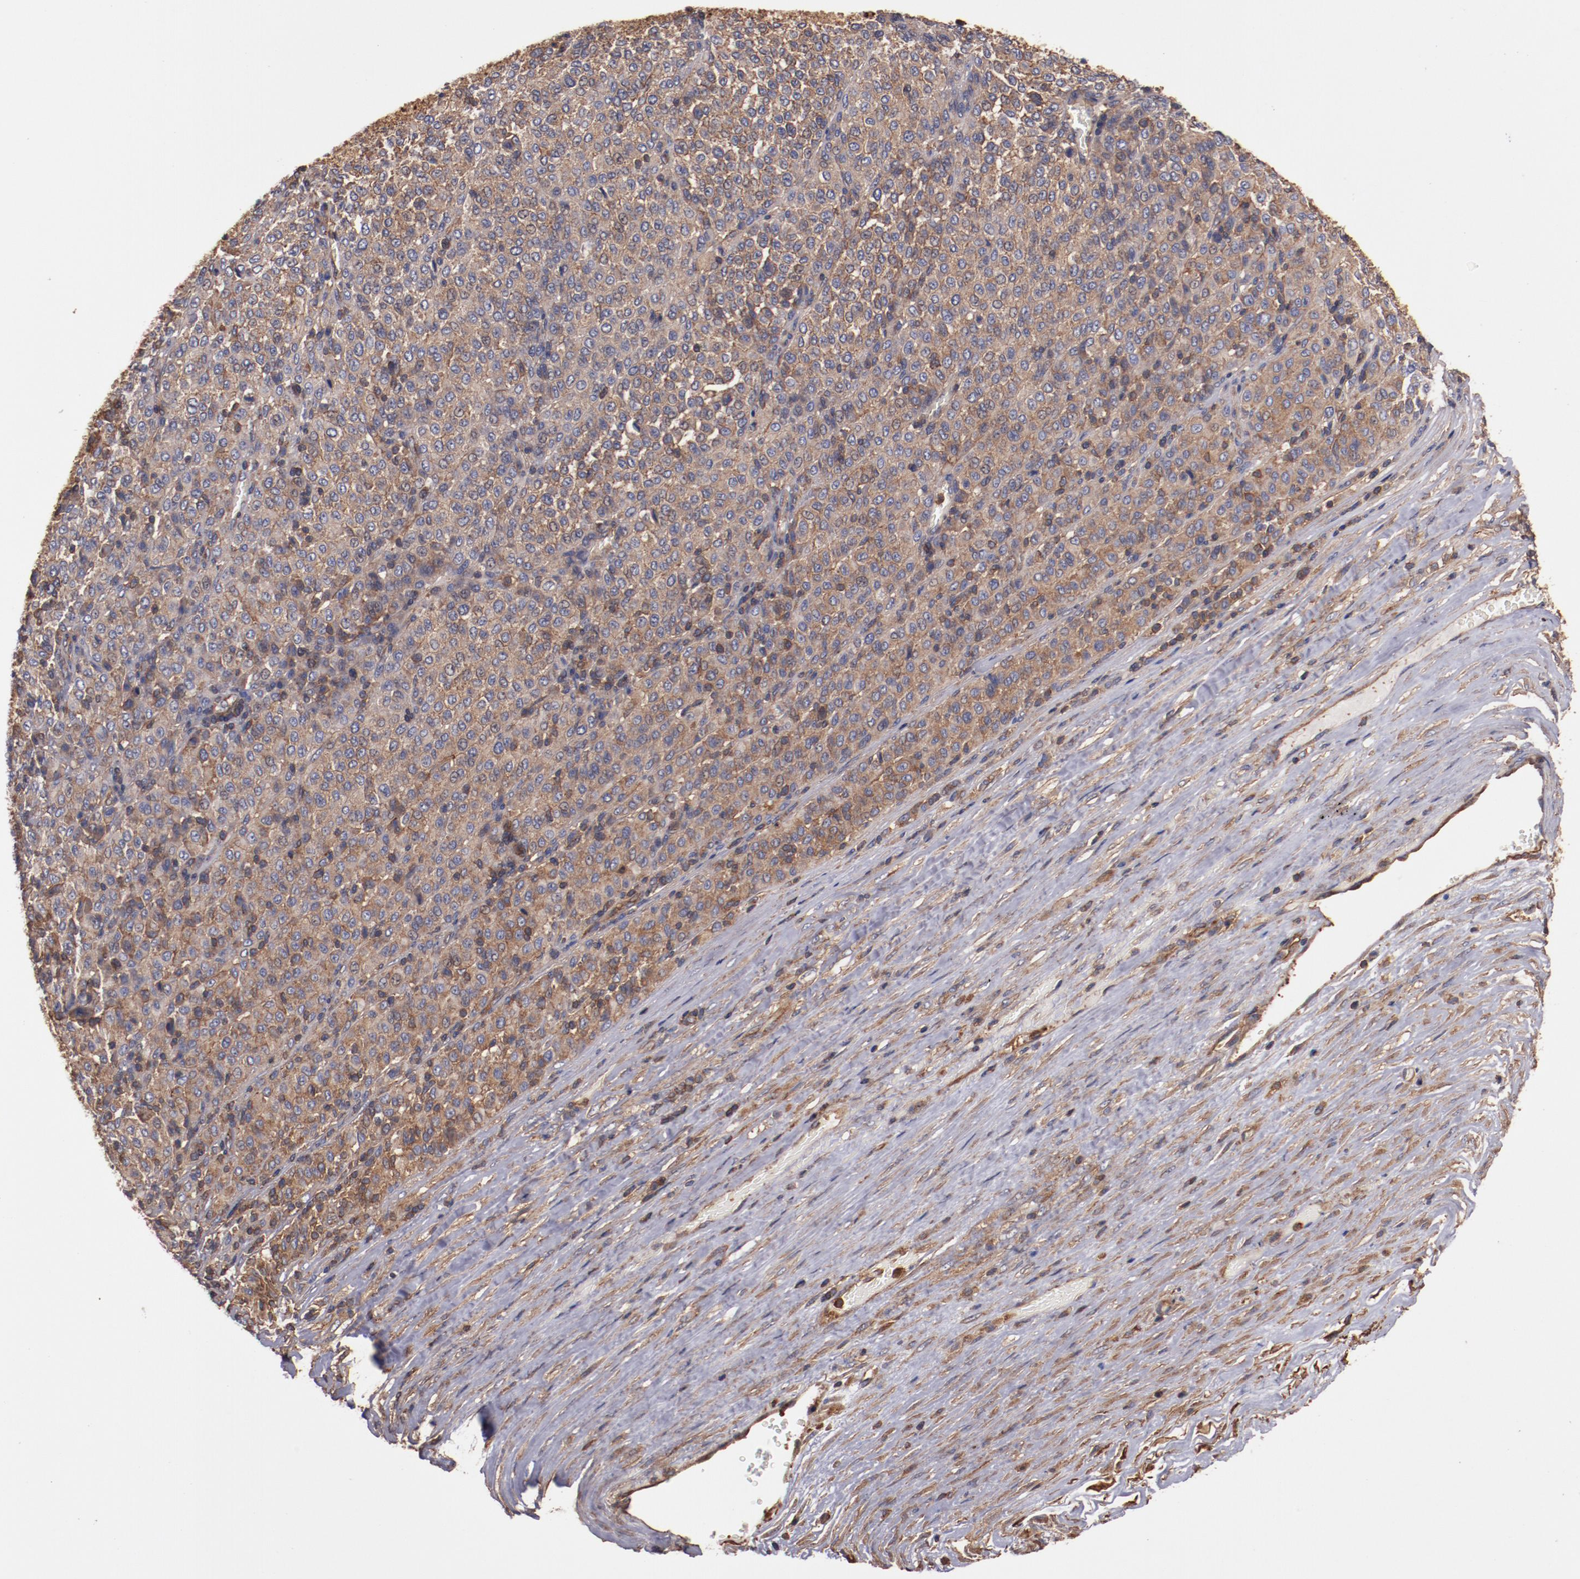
{"staining": {"intensity": "moderate", "quantity": ">75%", "location": "cytoplasmic/membranous"}, "tissue": "melanoma", "cell_type": "Tumor cells", "image_type": "cancer", "snomed": [{"axis": "morphology", "description": "Malignant melanoma, Metastatic site"}, {"axis": "topography", "description": "Pancreas"}], "caption": "This is a photomicrograph of immunohistochemistry (IHC) staining of melanoma, which shows moderate staining in the cytoplasmic/membranous of tumor cells.", "gene": "TMOD3", "patient": {"sex": "female", "age": 30}}